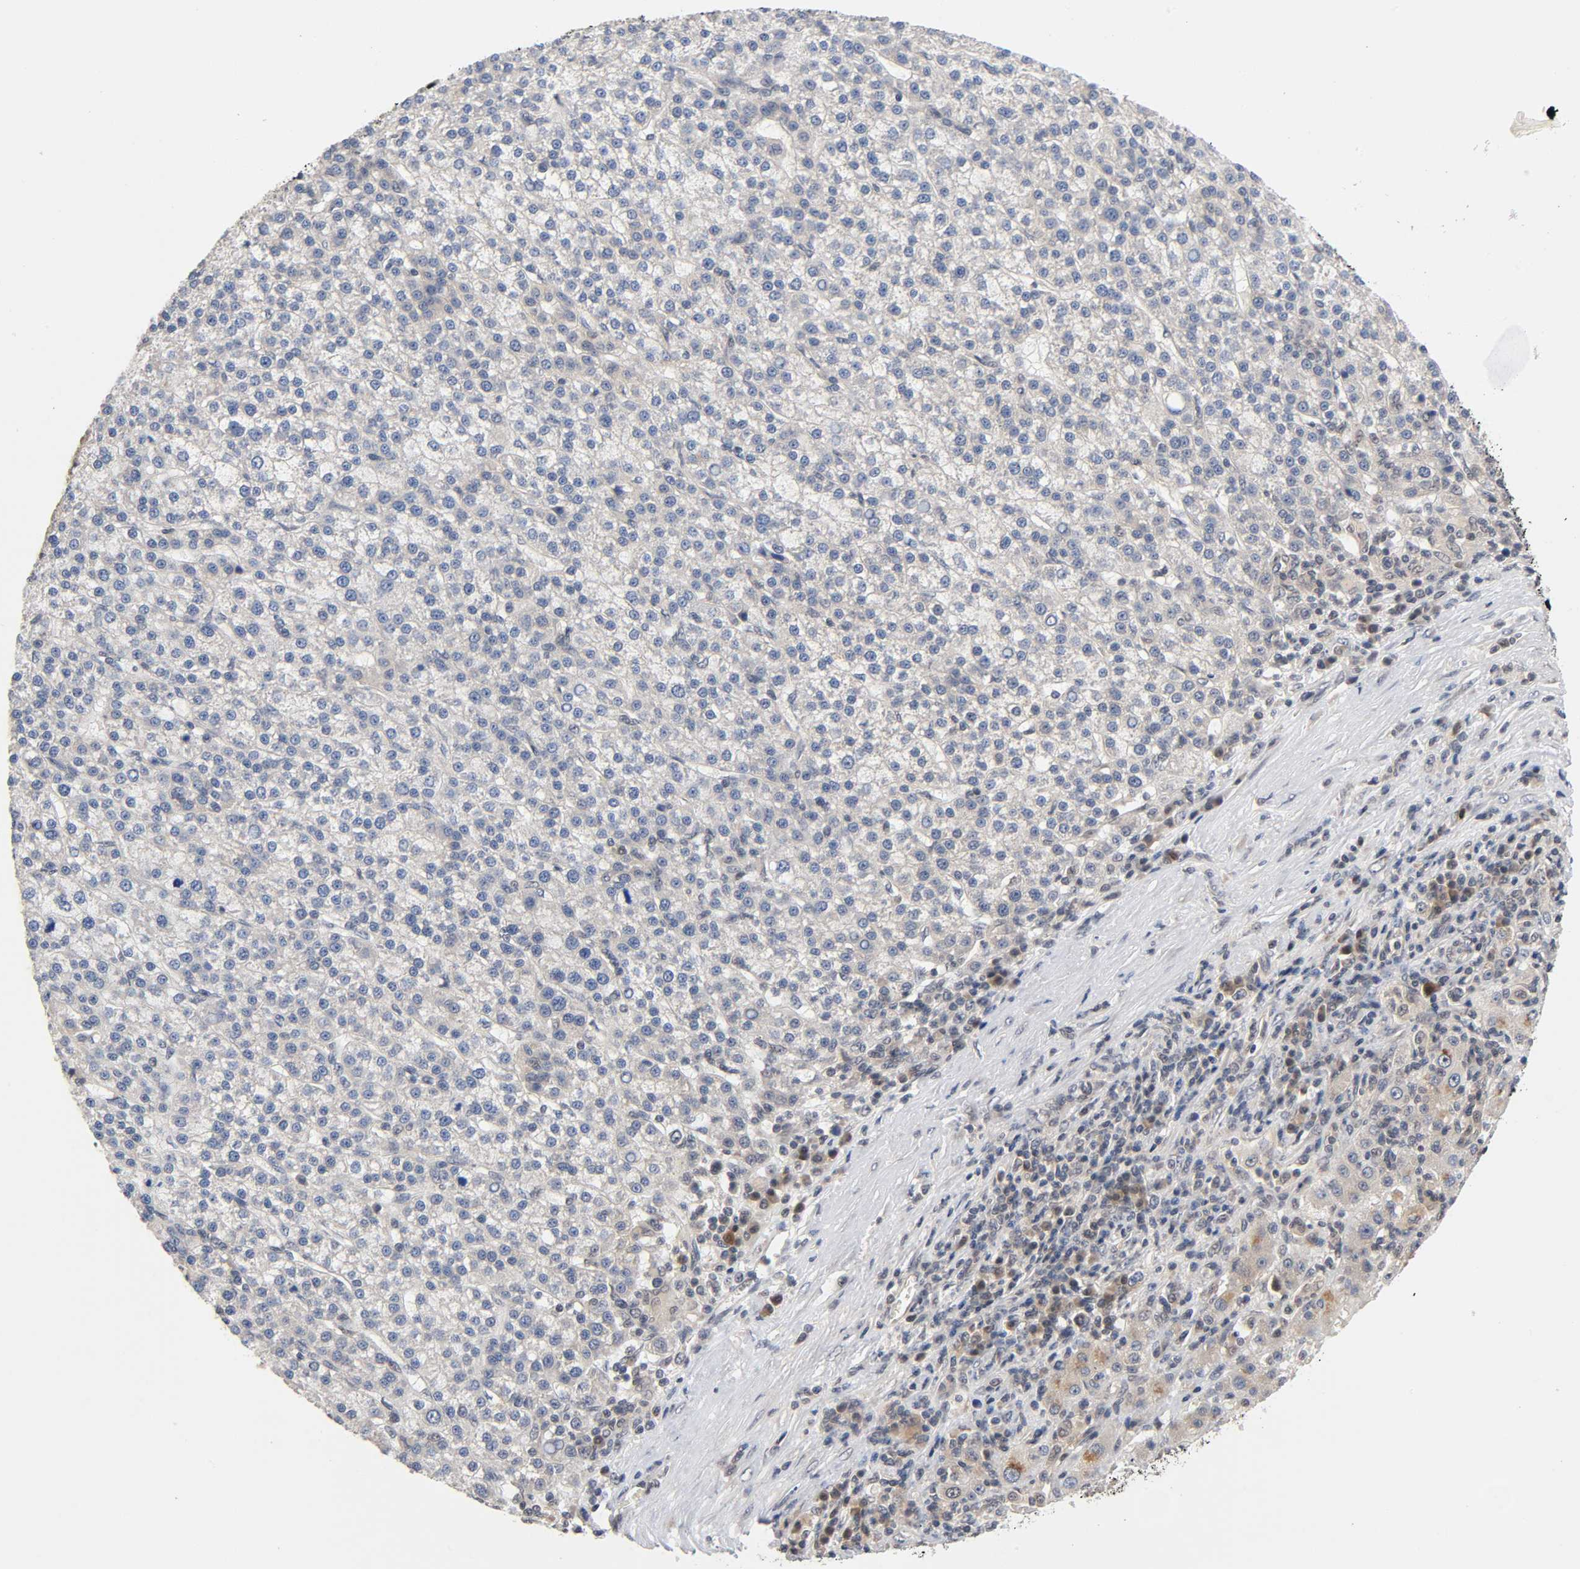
{"staining": {"intensity": "negative", "quantity": "none", "location": "none"}, "tissue": "liver cancer", "cell_type": "Tumor cells", "image_type": "cancer", "snomed": [{"axis": "morphology", "description": "Carcinoma, Hepatocellular, NOS"}, {"axis": "topography", "description": "Liver"}], "caption": "IHC photomicrograph of human hepatocellular carcinoma (liver) stained for a protein (brown), which reveals no staining in tumor cells.", "gene": "PRKAB1", "patient": {"sex": "female", "age": 58}}